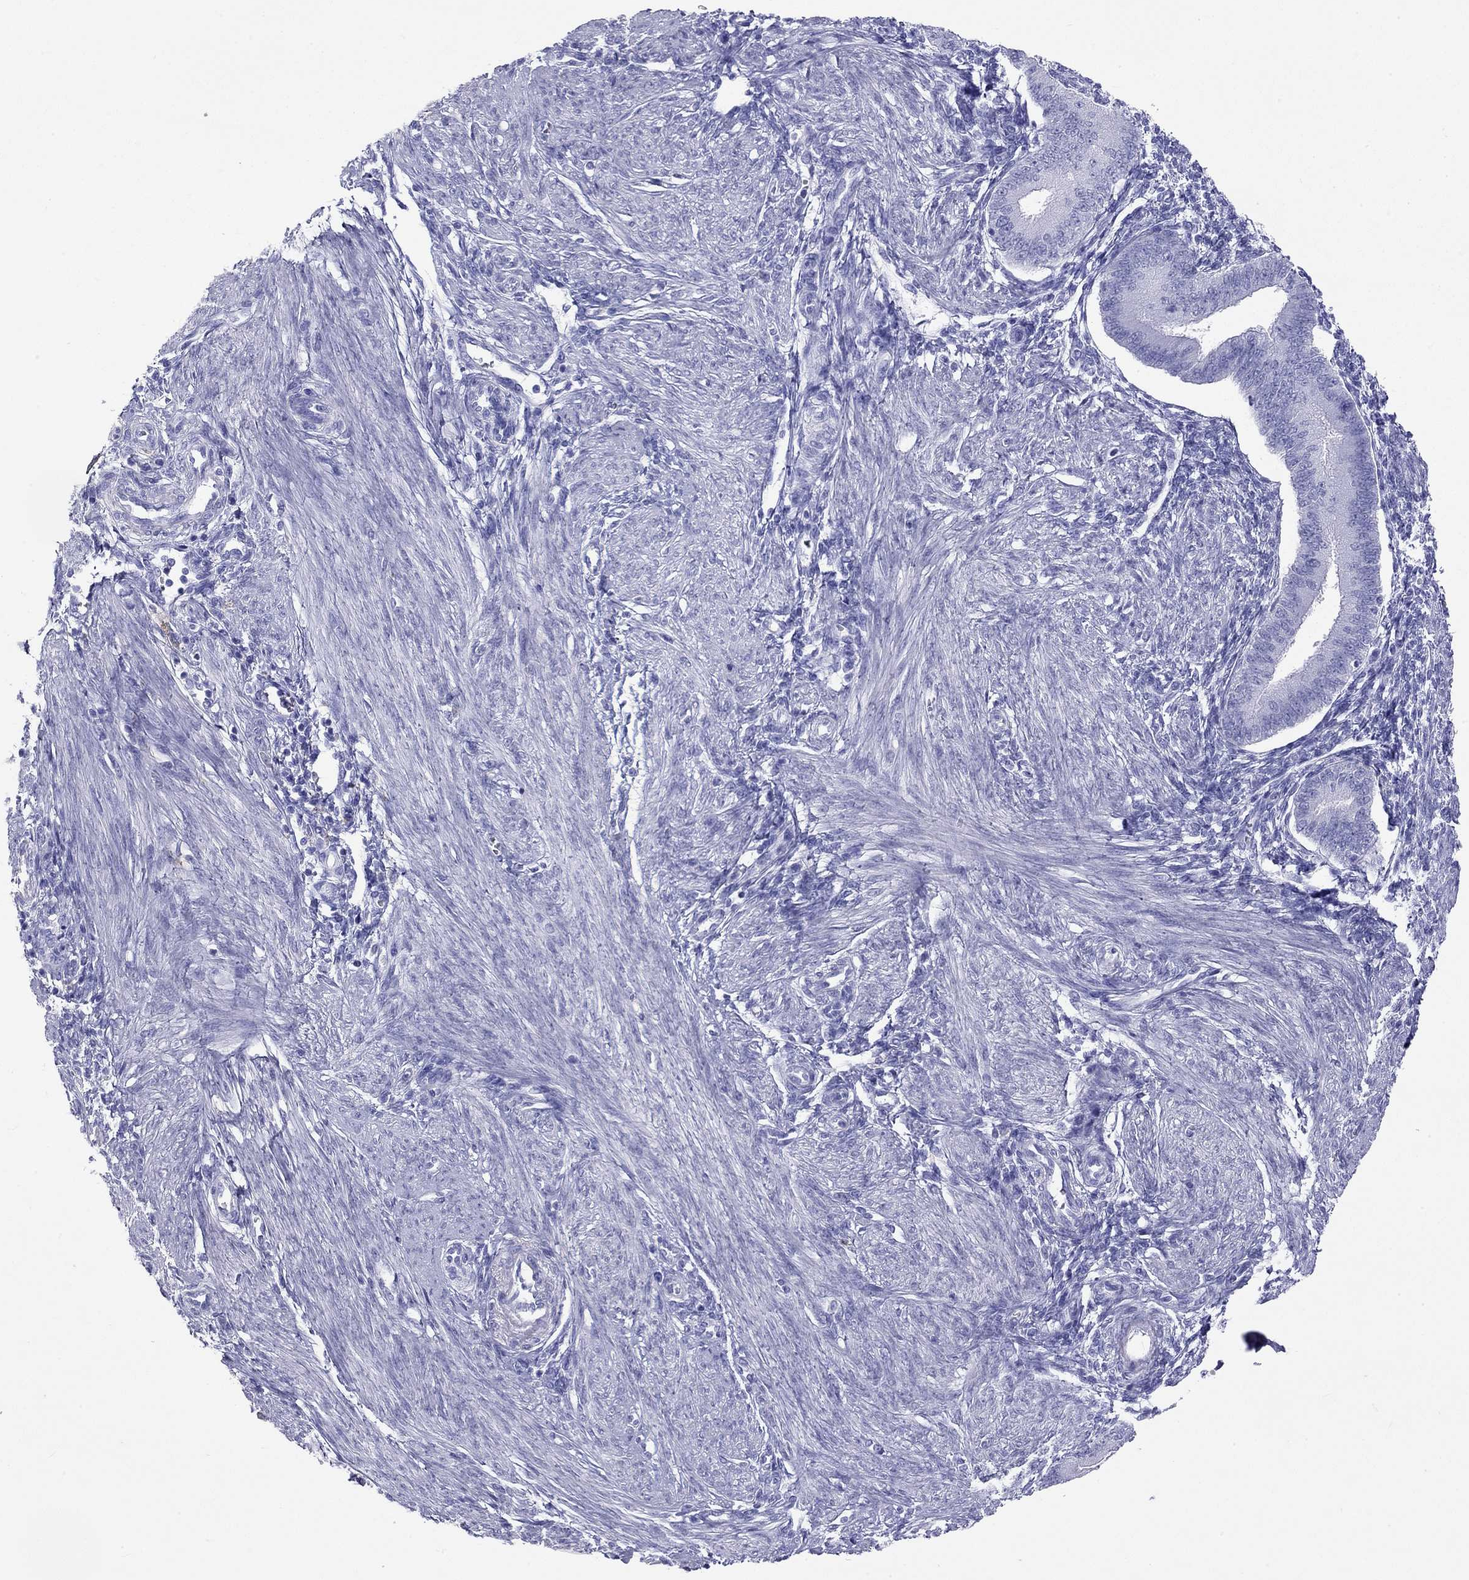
{"staining": {"intensity": "negative", "quantity": "none", "location": "none"}, "tissue": "endometrium", "cell_type": "Cells in endometrial stroma", "image_type": "normal", "snomed": [{"axis": "morphology", "description": "Normal tissue, NOS"}, {"axis": "topography", "description": "Endometrium"}], "caption": "There is no significant staining in cells in endometrial stroma of endometrium. Brightfield microscopy of IHC stained with DAB (brown) and hematoxylin (blue), captured at high magnification.", "gene": "HLA", "patient": {"sex": "female", "age": 39}}